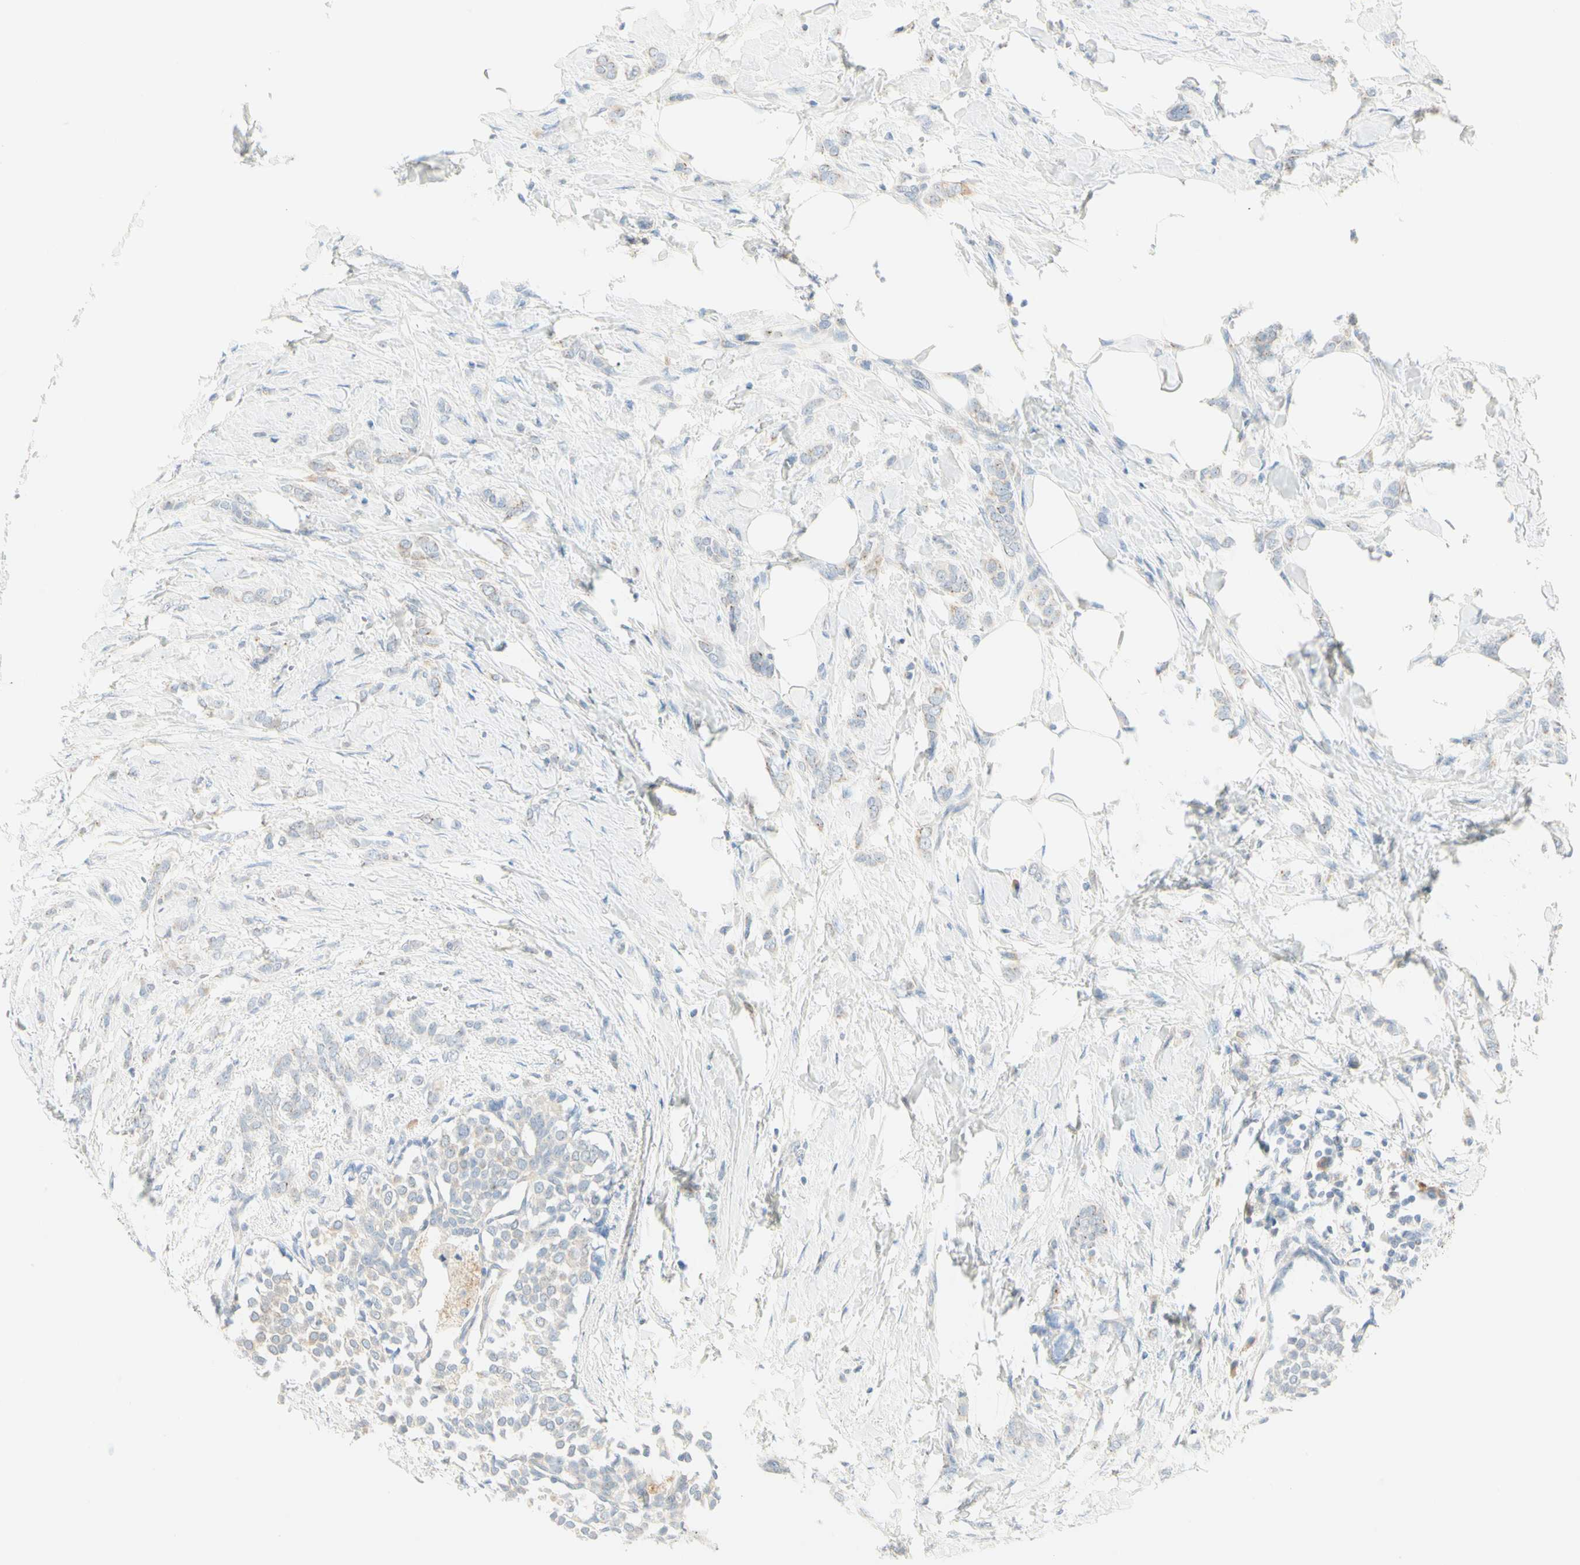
{"staining": {"intensity": "moderate", "quantity": "<25%", "location": "cytoplasmic/membranous"}, "tissue": "breast cancer", "cell_type": "Tumor cells", "image_type": "cancer", "snomed": [{"axis": "morphology", "description": "Lobular carcinoma, in situ"}, {"axis": "morphology", "description": "Lobular carcinoma"}, {"axis": "topography", "description": "Breast"}], "caption": "Moderate cytoplasmic/membranous protein staining is appreciated in about <25% of tumor cells in breast cancer (lobular carcinoma). The staining was performed using DAB (3,3'-diaminobenzidine), with brown indicating positive protein expression. Nuclei are stained blue with hematoxylin.", "gene": "ALDH18A1", "patient": {"sex": "female", "age": 41}}